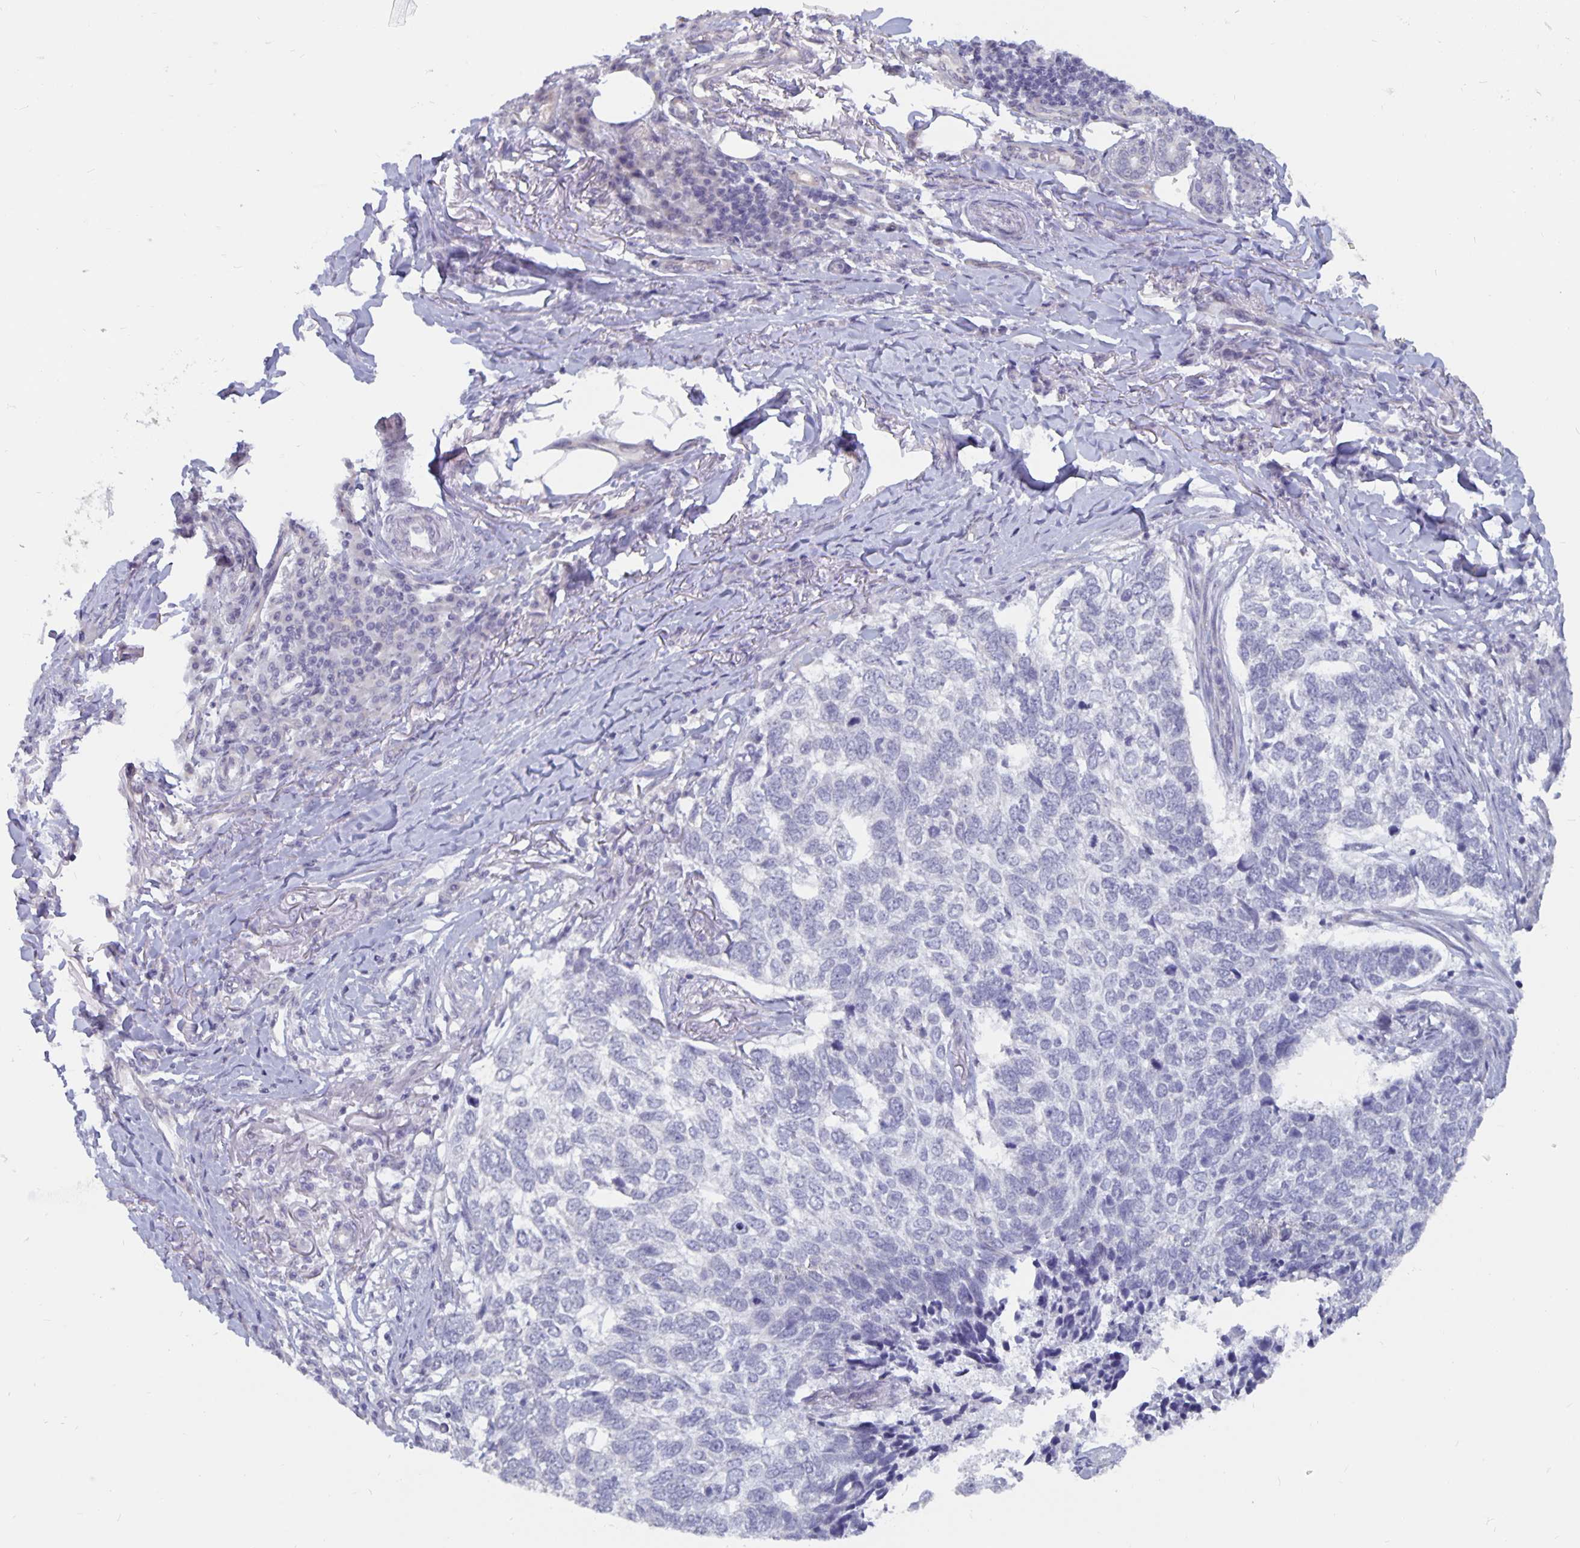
{"staining": {"intensity": "negative", "quantity": "none", "location": "none"}, "tissue": "skin cancer", "cell_type": "Tumor cells", "image_type": "cancer", "snomed": [{"axis": "morphology", "description": "Basal cell carcinoma"}, {"axis": "topography", "description": "Skin"}], "caption": "This is an immunohistochemistry micrograph of human basal cell carcinoma (skin). There is no staining in tumor cells.", "gene": "PLCB3", "patient": {"sex": "female", "age": 65}}